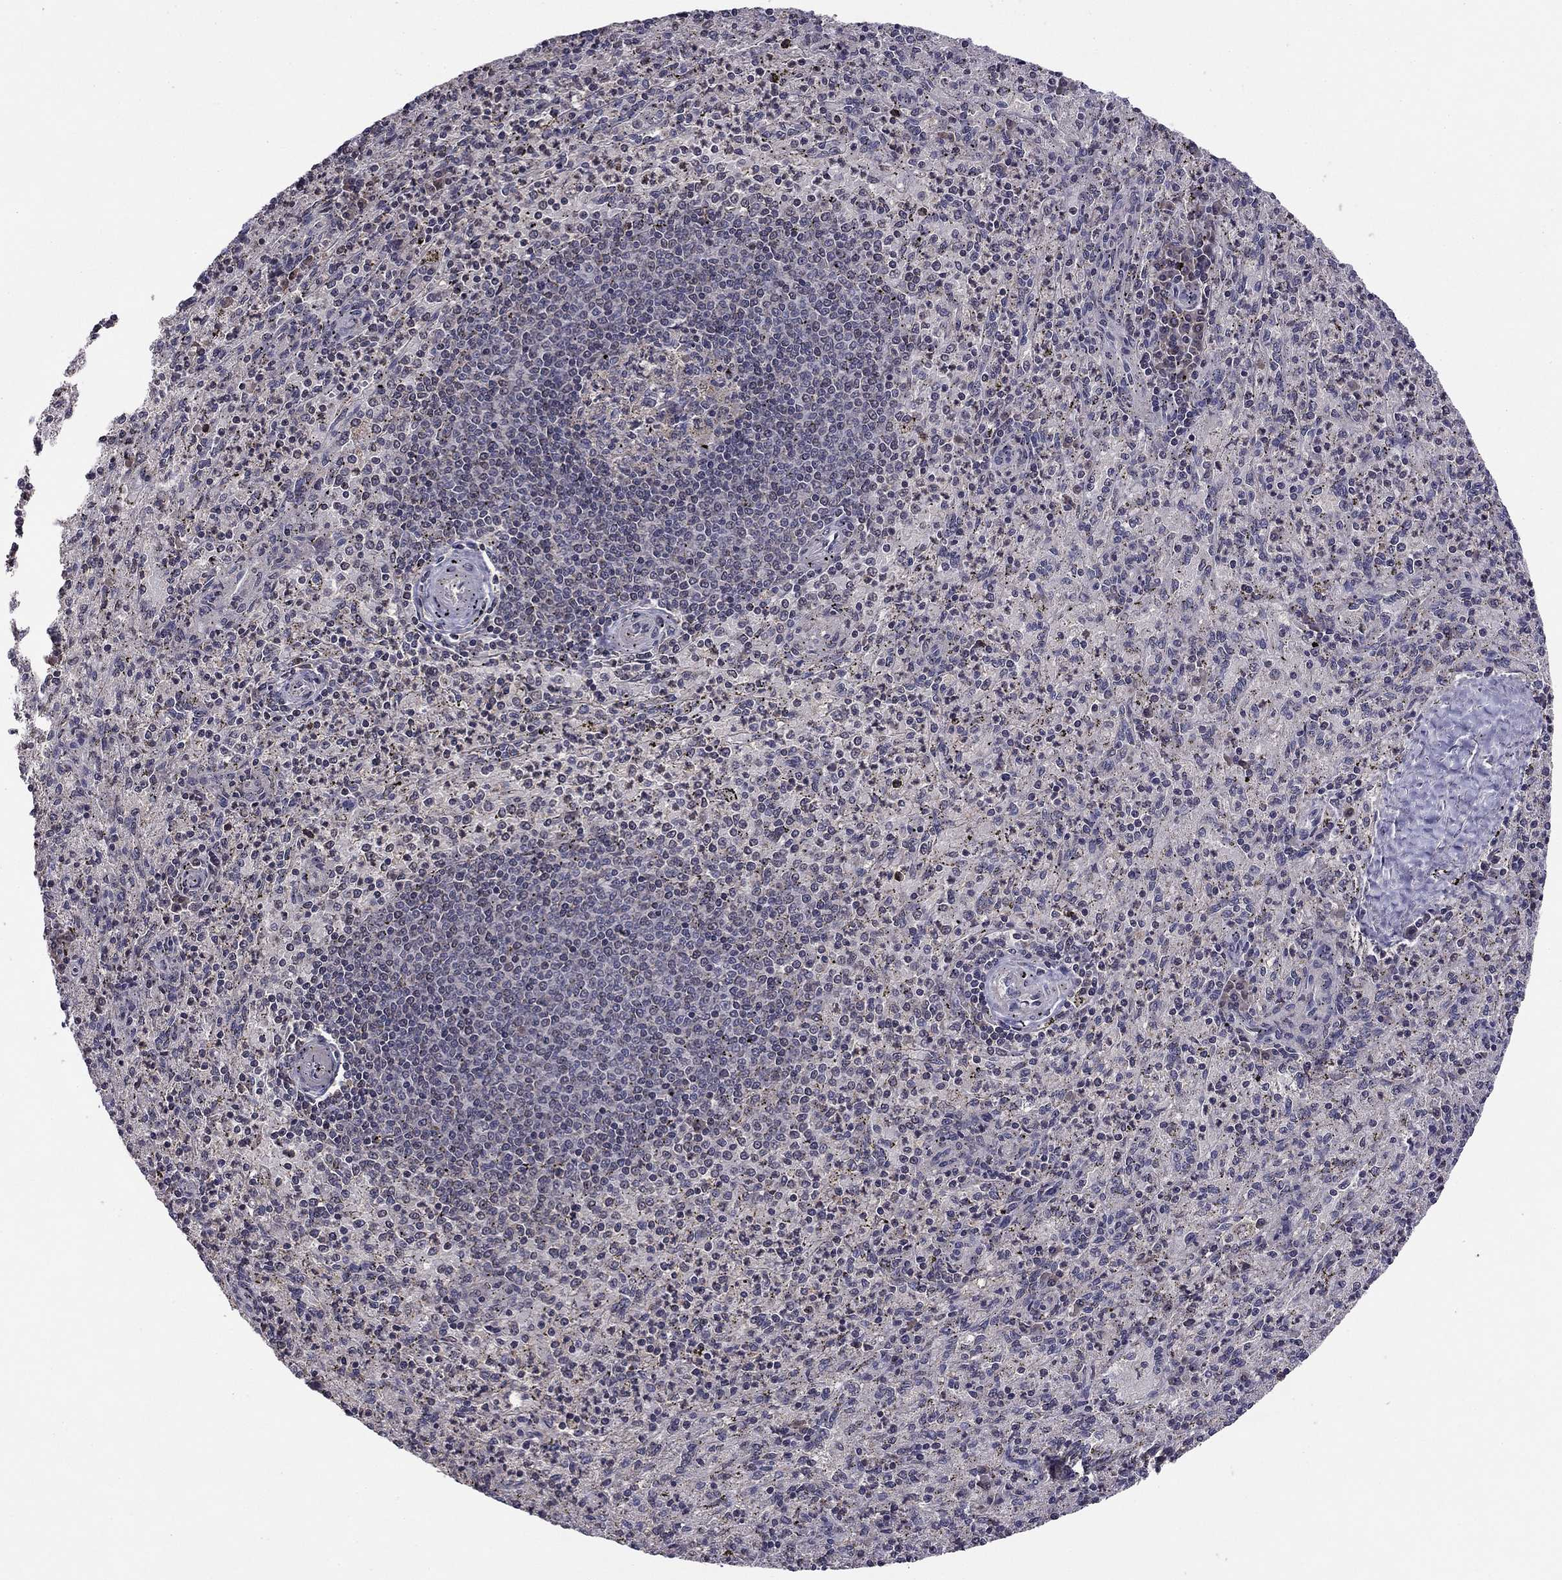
{"staining": {"intensity": "negative", "quantity": "none", "location": "none"}, "tissue": "spleen", "cell_type": "Cells in red pulp", "image_type": "normal", "snomed": [{"axis": "morphology", "description": "Normal tissue, NOS"}, {"axis": "topography", "description": "Spleen"}], "caption": "Immunohistochemical staining of unremarkable human spleen exhibits no significant expression in cells in red pulp.", "gene": "HCN1", "patient": {"sex": "male", "age": 60}}